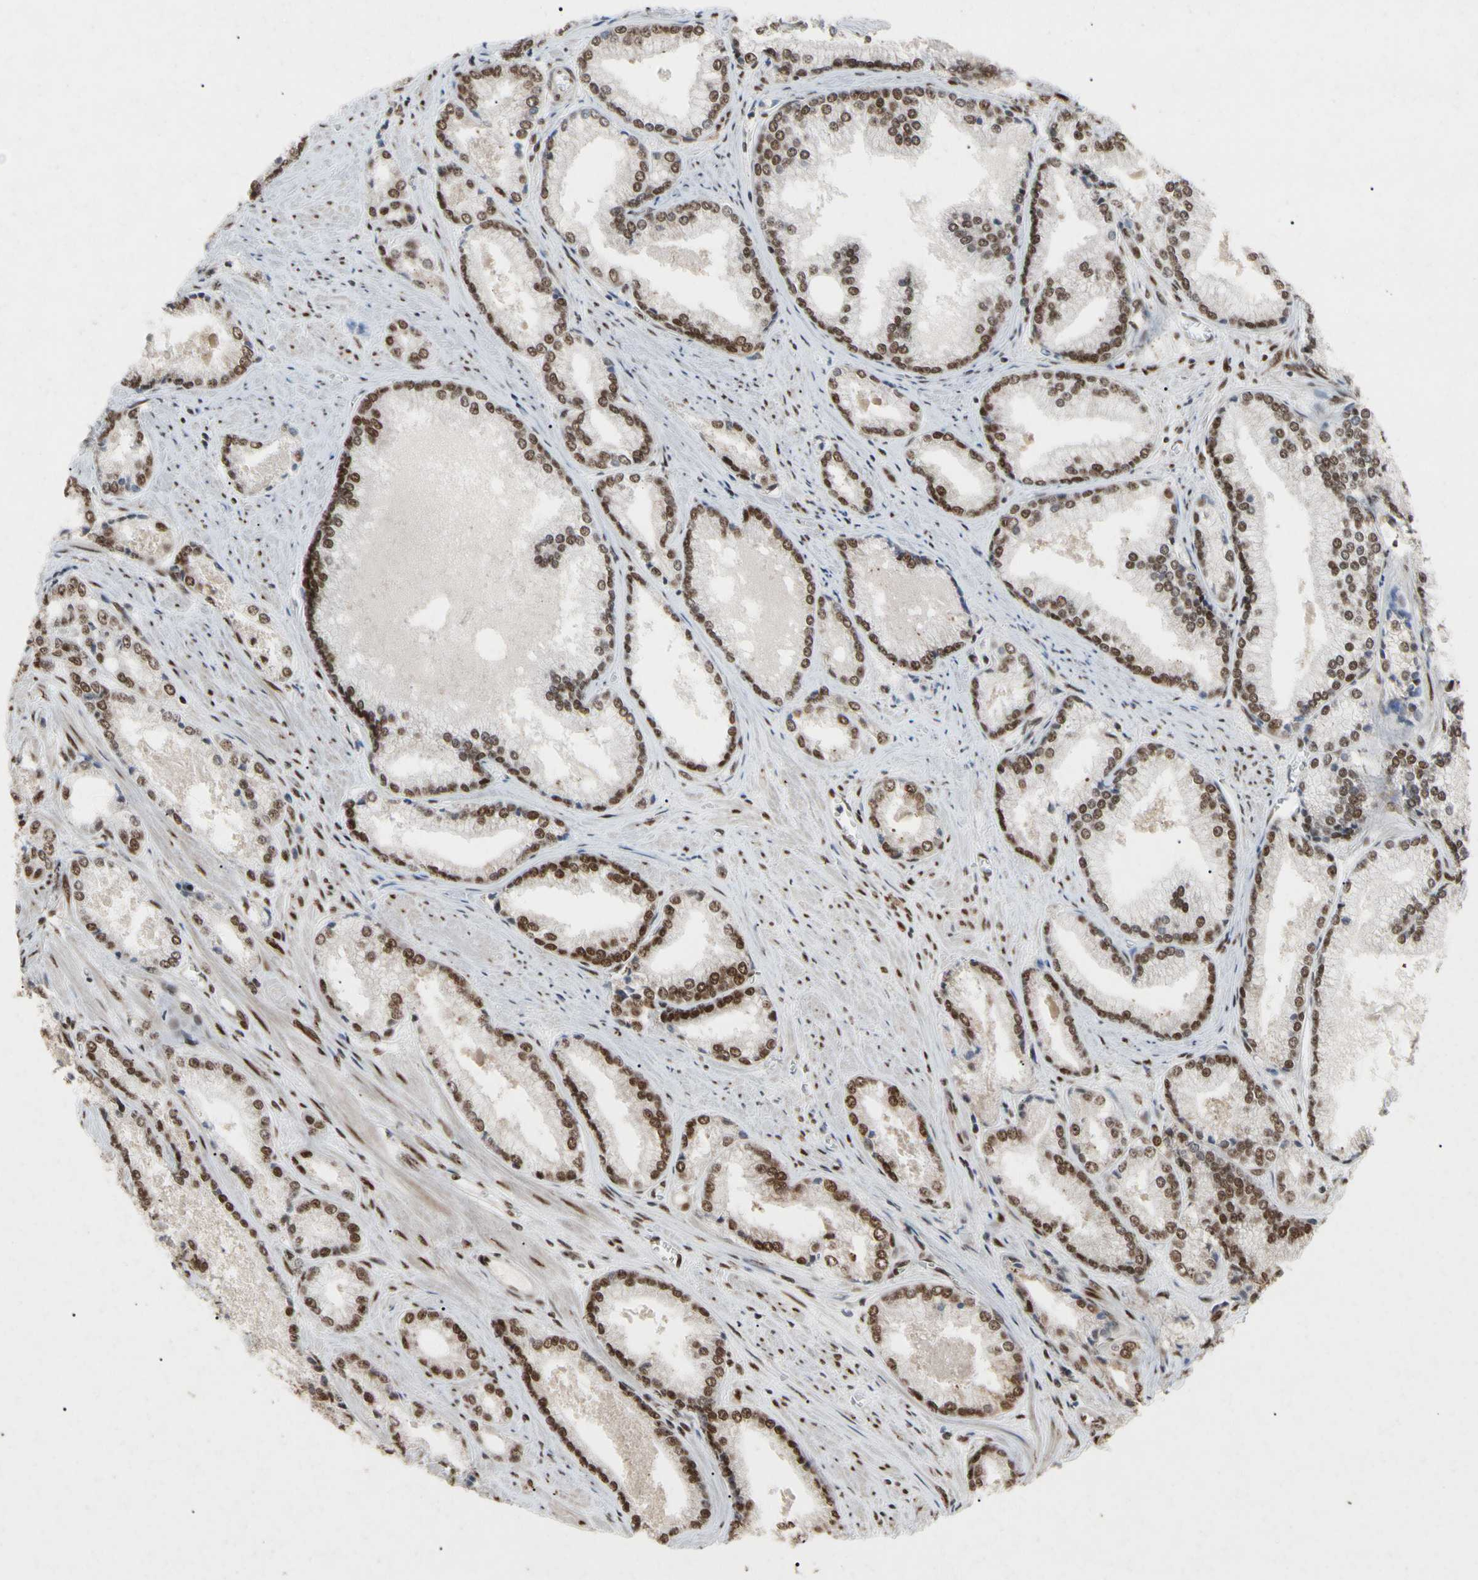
{"staining": {"intensity": "moderate", "quantity": ">75%", "location": "nuclear"}, "tissue": "prostate cancer", "cell_type": "Tumor cells", "image_type": "cancer", "snomed": [{"axis": "morphology", "description": "Adenocarcinoma, Low grade"}, {"axis": "topography", "description": "Prostate"}], "caption": "This is an image of IHC staining of prostate adenocarcinoma (low-grade), which shows moderate expression in the nuclear of tumor cells.", "gene": "FAM98B", "patient": {"sex": "male", "age": 64}}